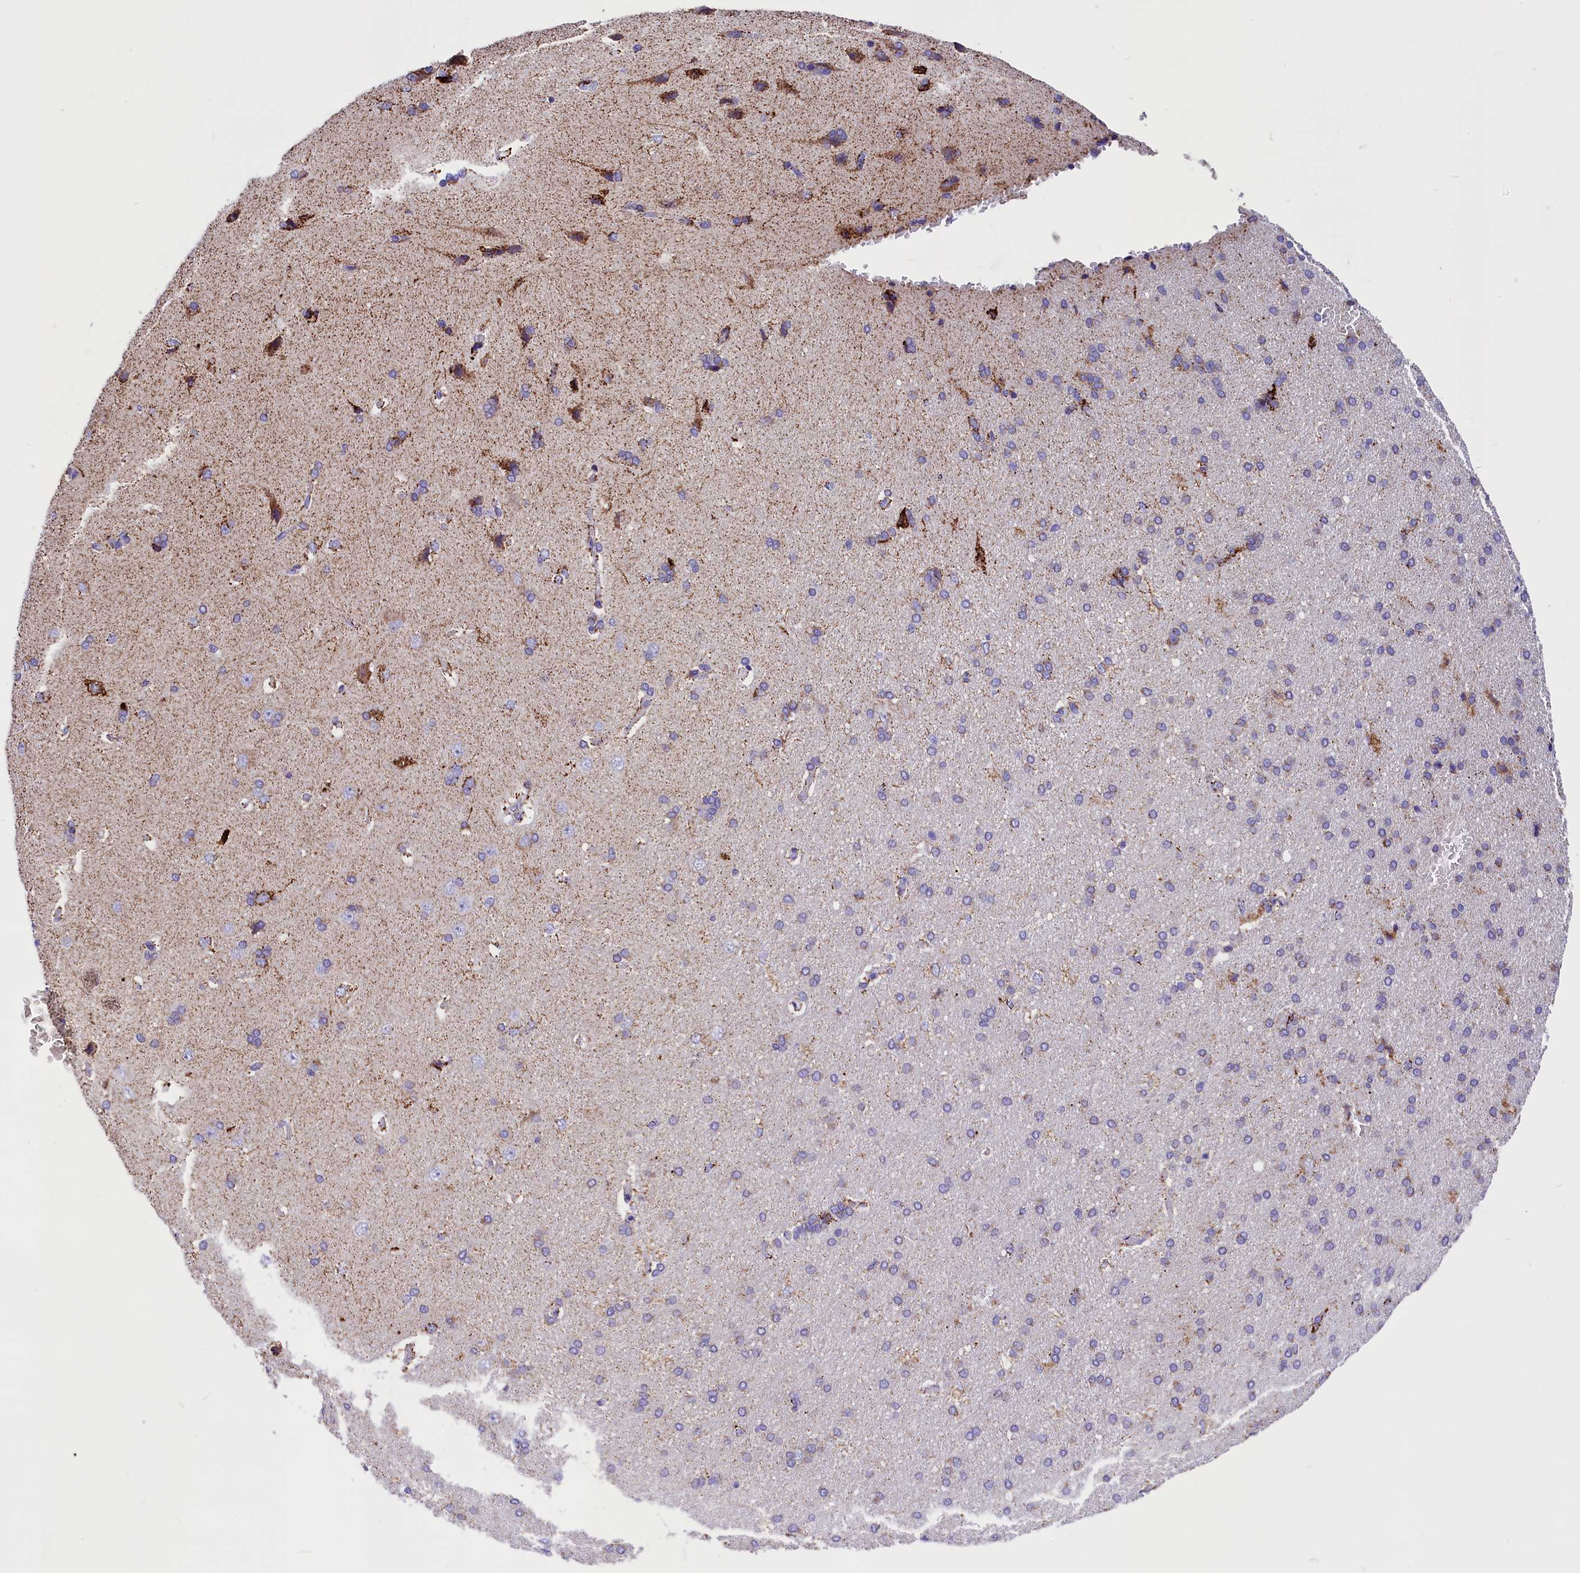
{"staining": {"intensity": "moderate", "quantity": "25%-75%", "location": "cytoplasmic/membranous"}, "tissue": "cerebral cortex", "cell_type": "Endothelial cells", "image_type": "normal", "snomed": [{"axis": "morphology", "description": "Normal tissue, NOS"}, {"axis": "topography", "description": "Cerebral cortex"}], "caption": "A medium amount of moderate cytoplasmic/membranous positivity is seen in about 25%-75% of endothelial cells in benign cerebral cortex.", "gene": "ABAT", "patient": {"sex": "male", "age": 62}}